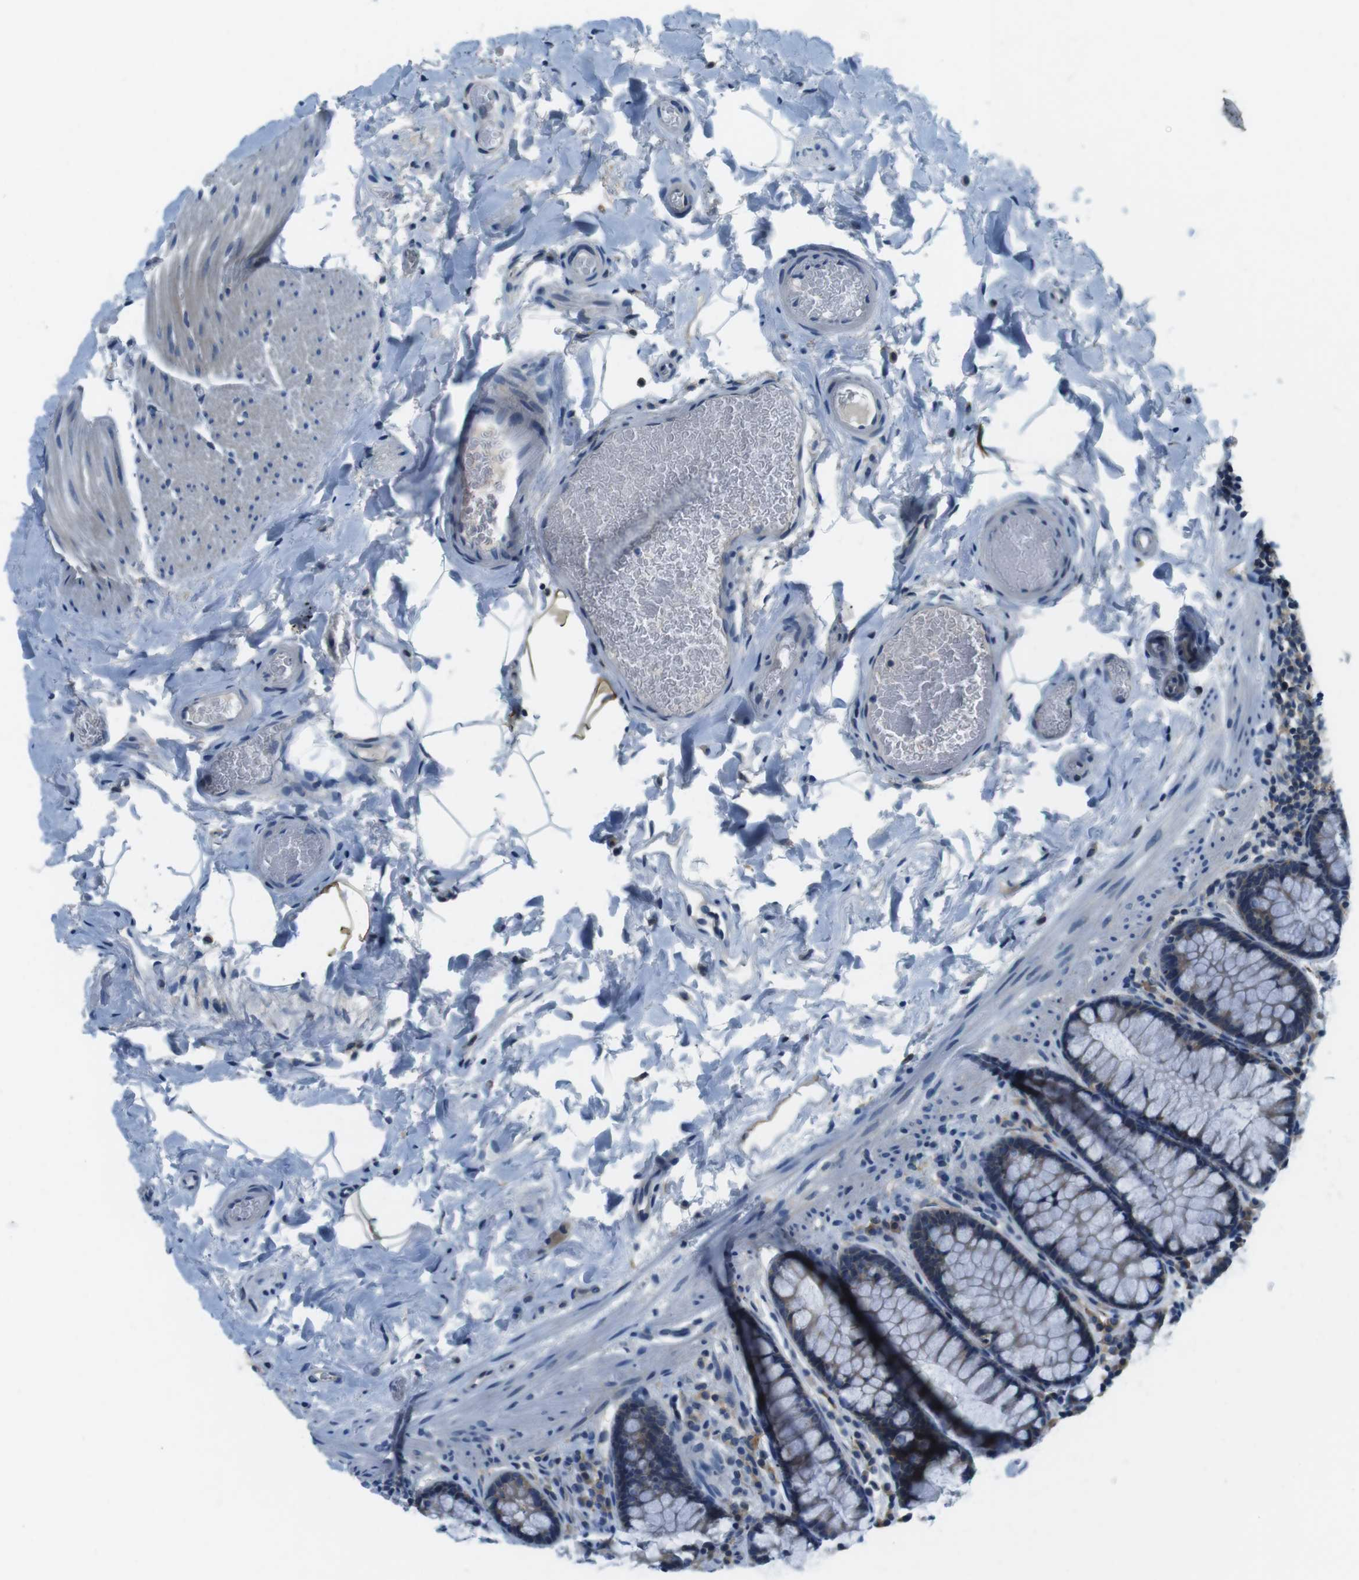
{"staining": {"intensity": "negative", "quantity": "none", "location": "none"}, "tissue": "colon", "cell_type": "Endothelial cells", "image_type": "normal", "snomed": [{"axis": "morphology", "description": "Normal tissue, NOS"}, {"axis": "topography", "description": "Colon"}], "caption": "High magnification brightfield microscopy of benign colon stained with DAB (brown) and counterstained with hematoxylin (blue): endothelial cells show no significant staining. (Immunohistochemistry (ihc), brightfield microscopy, high magnification).", "gene": "DENND4C", "patient": {"sex": "female", "age": 80}}